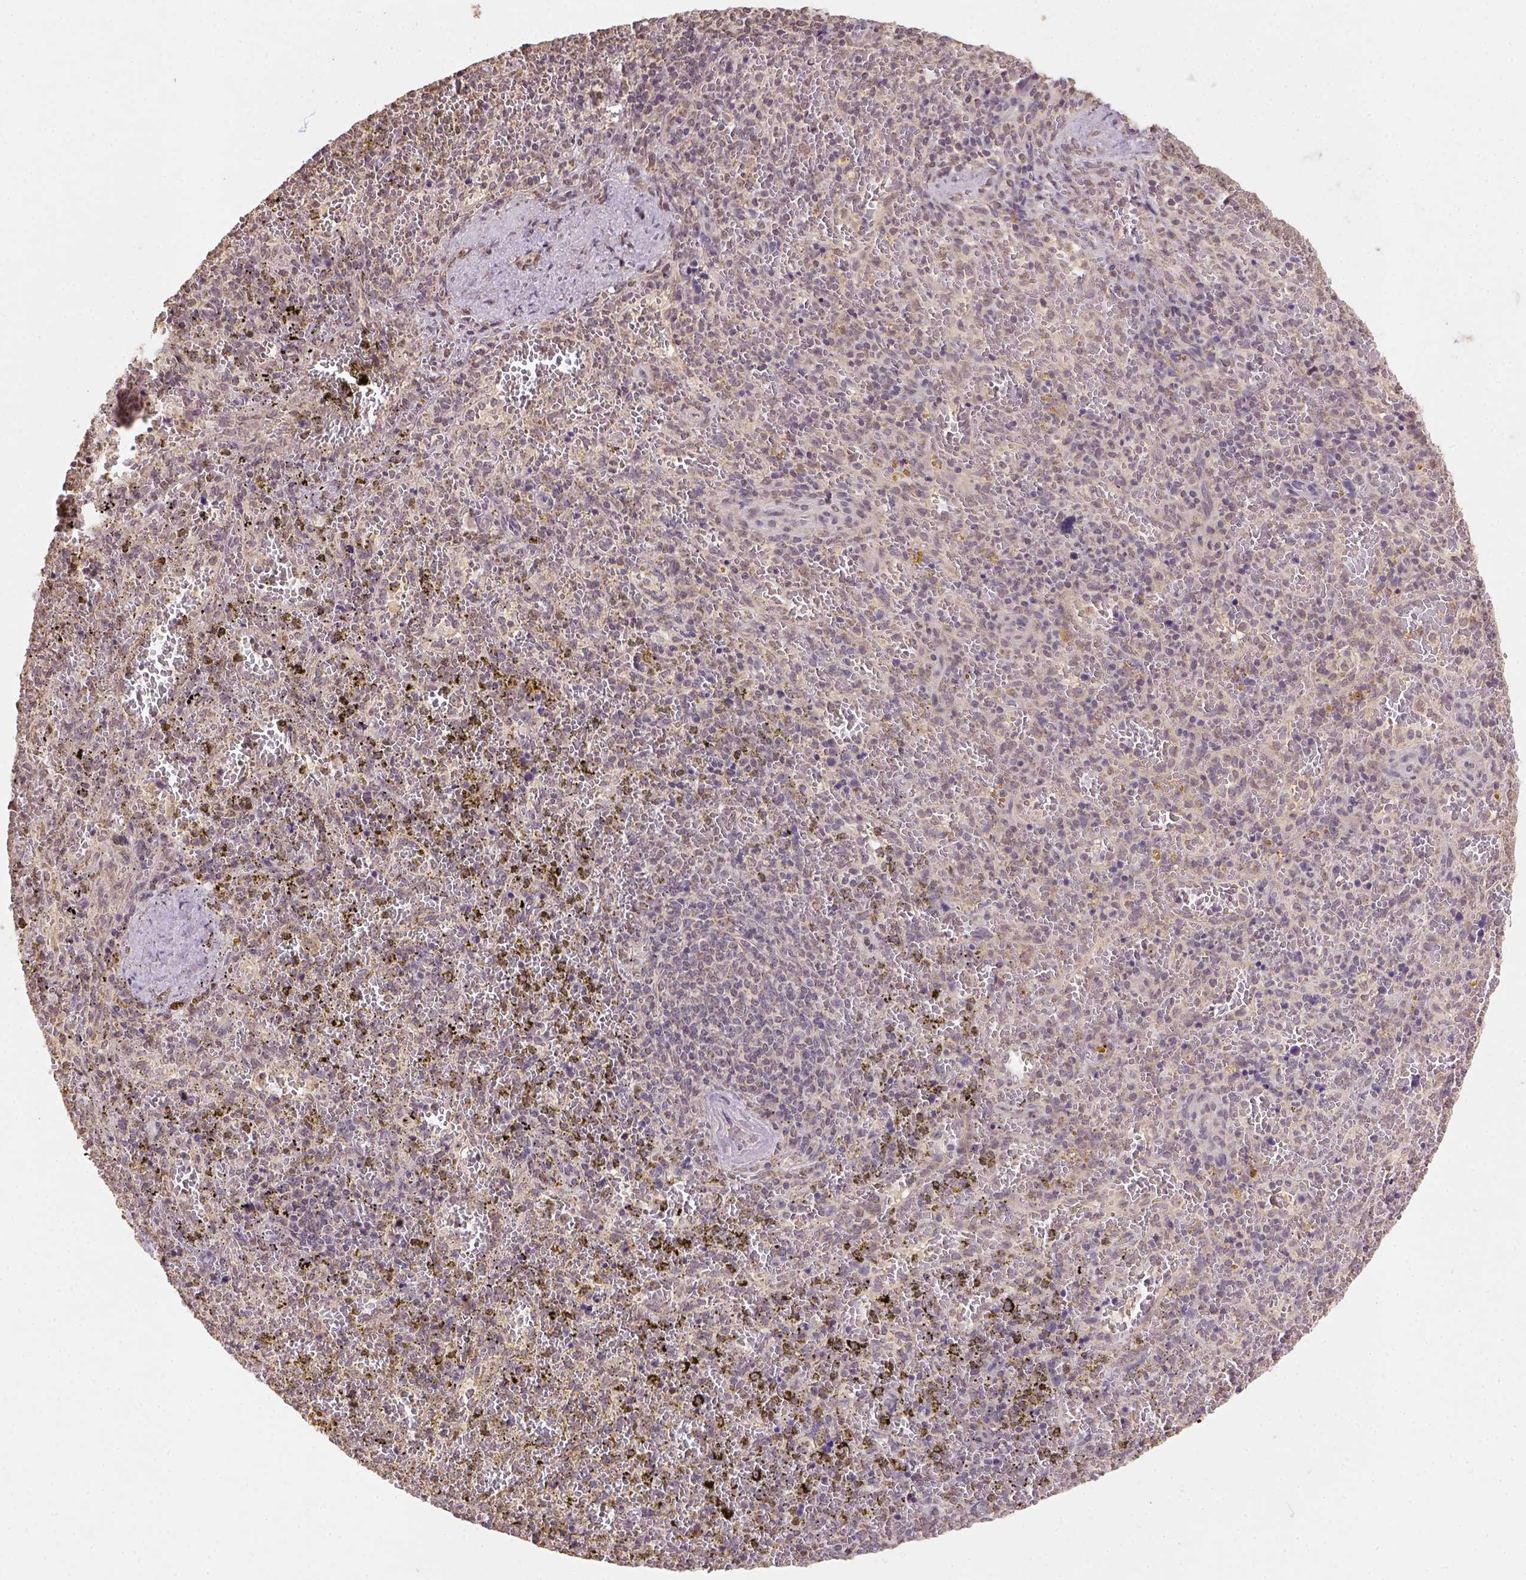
{"staining": {"intensity": "weak", "quantity": "25%-75%", "location": "cytoplasmic/membranous"}, "tissue": "spleen", "cell_type": "Cells in red pulp", "image_type": "normal", "snomed": [{"axis": "morphology", "description": "Normal tissue, NOS"}, {"axis": "topography", "description": "Spleen"}], "caption": "This histopathology image demonstrates benign spleen stained with immunohistochemistry (IHC) to label a protein in brown. The cytoplasmic/membranous of cells in red pulp show weak positivity for the protein. Nuclei are counter-stained blue.", "gene": "NUDT10", "patient": {"sex": "female", "age": 50}}